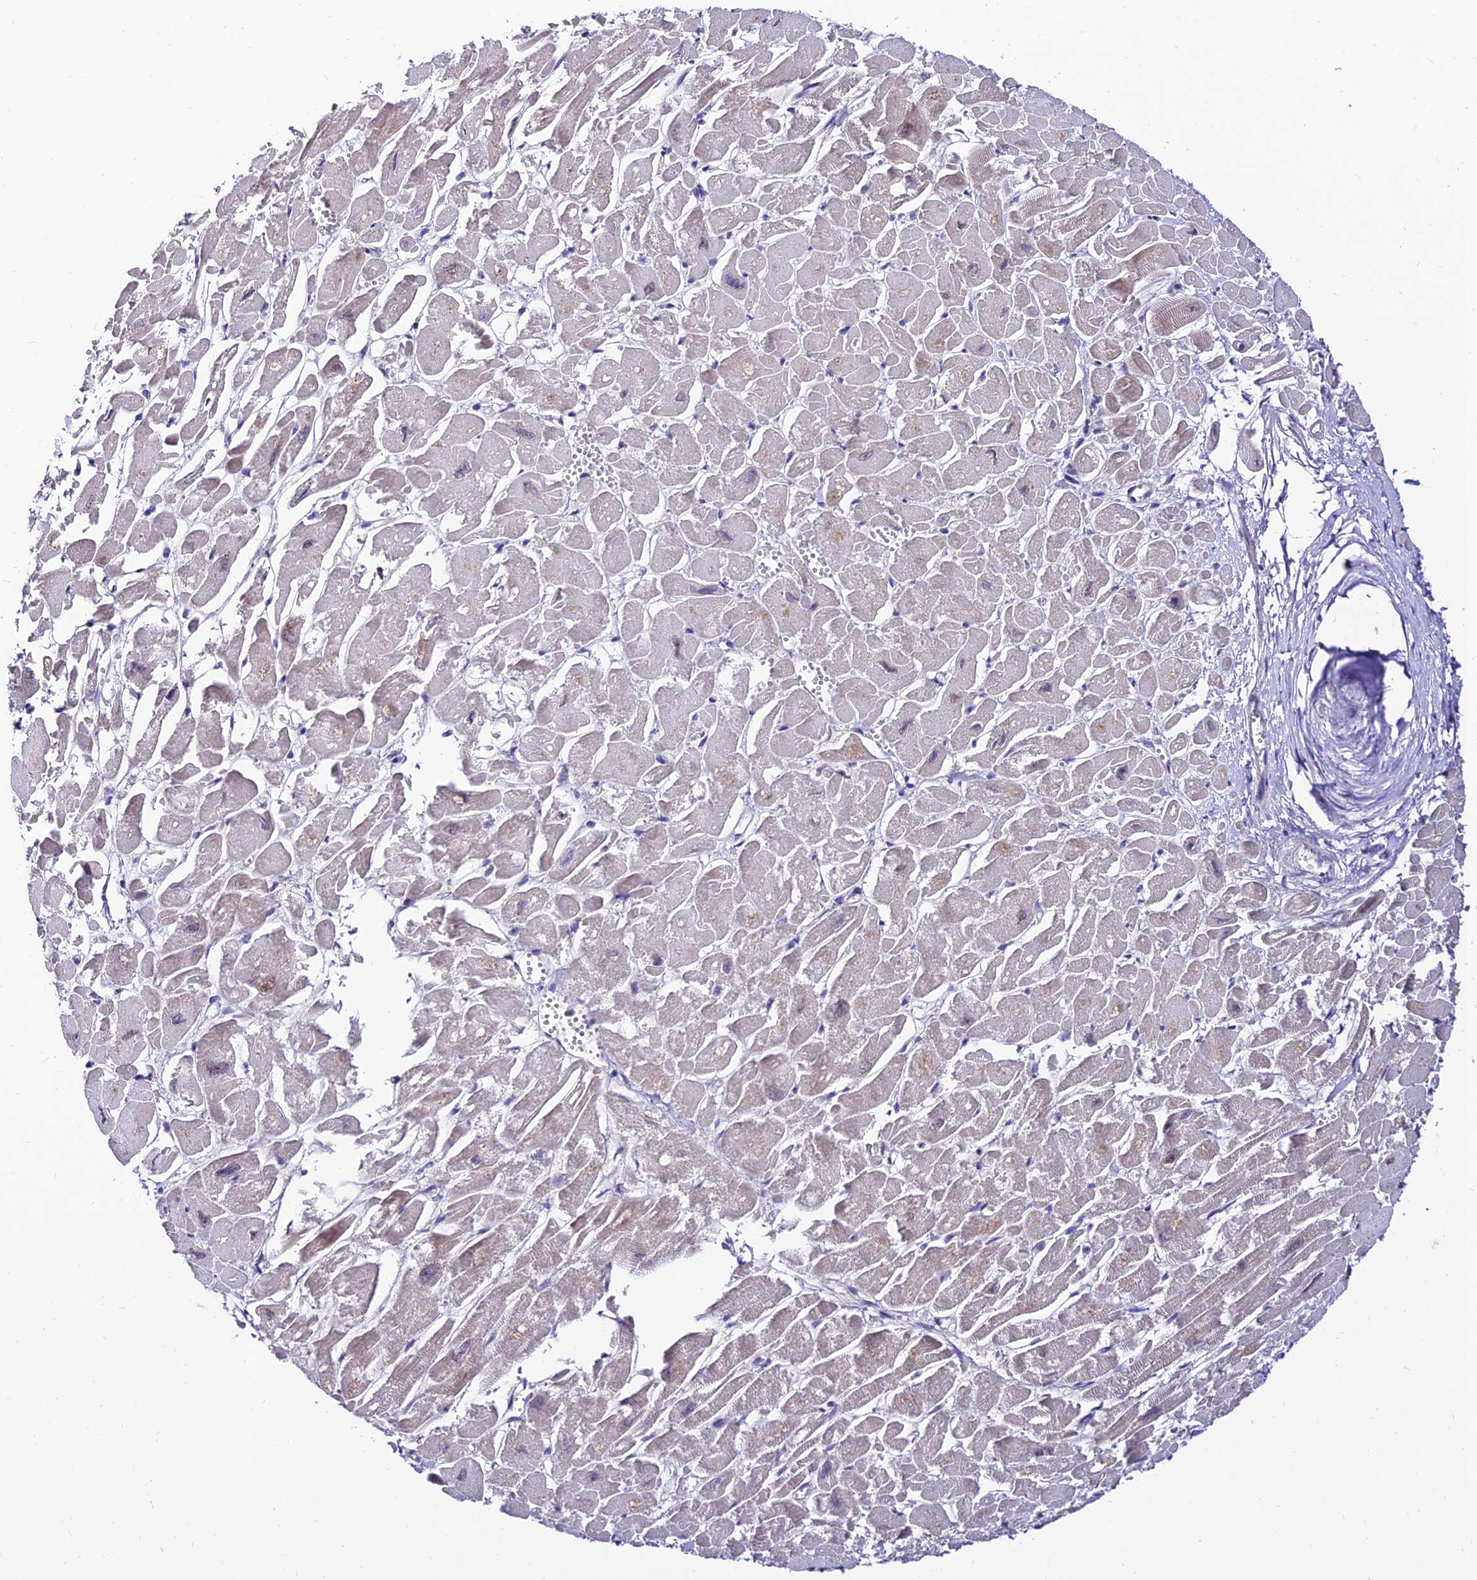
{"staining": {"intensity": "negative", "quantity": "none", "location": "none"}, "tissue": "heart muscle", "cell_type": "Cardiomyocytes", "image_type": "normal", "snomed": [{"axis": "morphology", "description": "Normal tissue, NOS"}, {"axis": "topography", "description": "Heart"}], "caption": "Immunohistochemistry of benign heart muscle demonstrates no staining in cardiomyocytes. (DAB (3,3'-diaminobenzidine) immunohistochemistry with hematoxylin counter stain).", "gene": "C6orf132", "patient": {"sex": "male", "age": 54}}